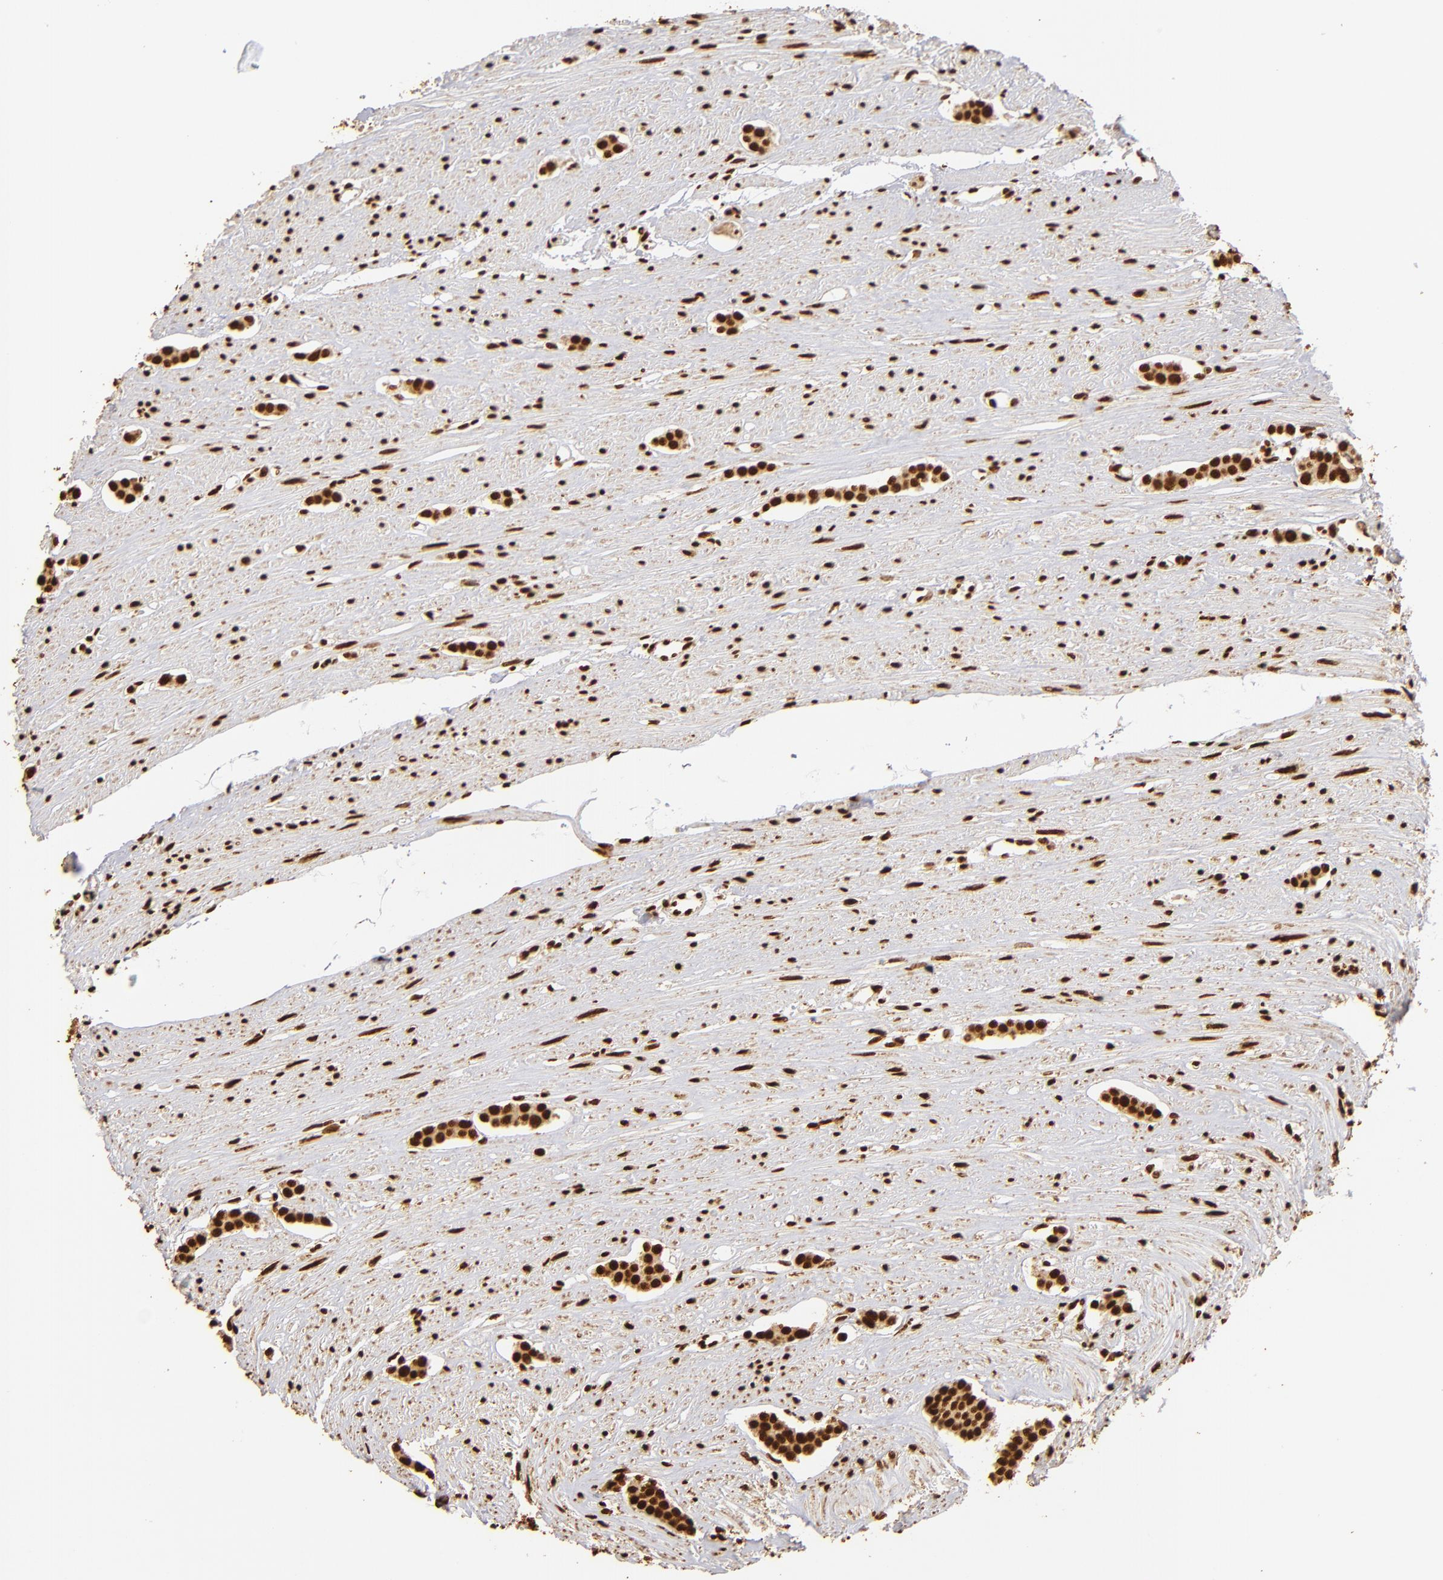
{"staining": {"intensity": "strong", "quantity": ">75%", "location": "nuclear"}, "tissue": "carcinoid", "cell_type": "Tumor cells", "image_type": "cancer", "snomed": [{"axis": "morphology", "description": "Carcinoid, malignant, NOS"}, {"axis": "topography", "description": "Small intestine"}], "caption": "Immunohistochemistry staining of malignant carcinoid, which shows high levels of strong nuclear expression in approximately >75% of tumor cells indicating strong nuclear protein expression. The staining was performed using DAB (brown) for protein detection and nuclei were counterstained in hematoxylin (blue).", "gene": "ILF3", "patient": {"sex": "male", "age": 60}}